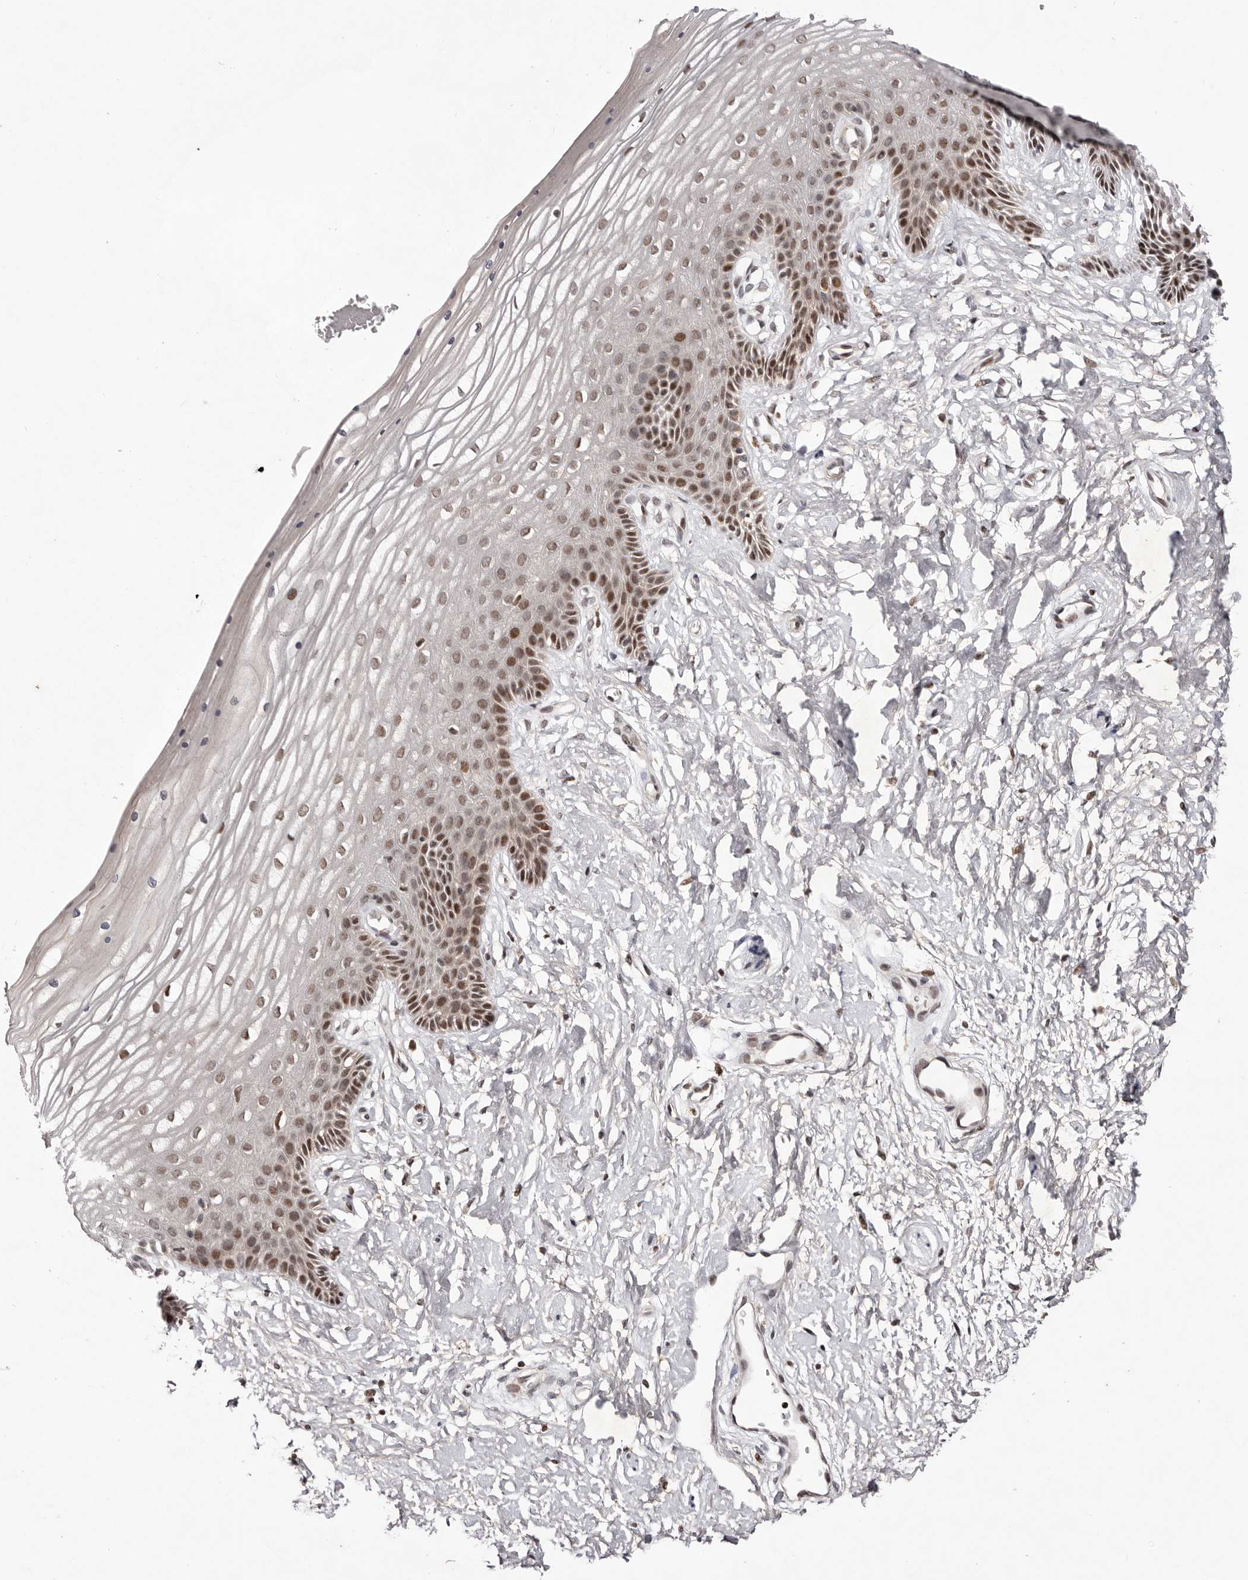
{"staining": {"intensity": "moderate", "quantity": "25%-75%", "location": "nuclear"}, "tissue": "vagina", "cell_type": "Squamous epithelial cells", "image_type": "normal", "snomed": [{"axis": "morphology", "description": "Normal tissue, NOS"}, {"axis": "topography", "description": "Vagina"}, {"axis": "topography", "description": "Cervix"}], "caption": "About 25%-75% of squamous epithelial cells in normal human vagina exhibit moderate nuclear protein positivity as visualized by brown immunohistochemical staining.", "gene": "FBXO5", "patient": {"sex": "female", "age": 40}}